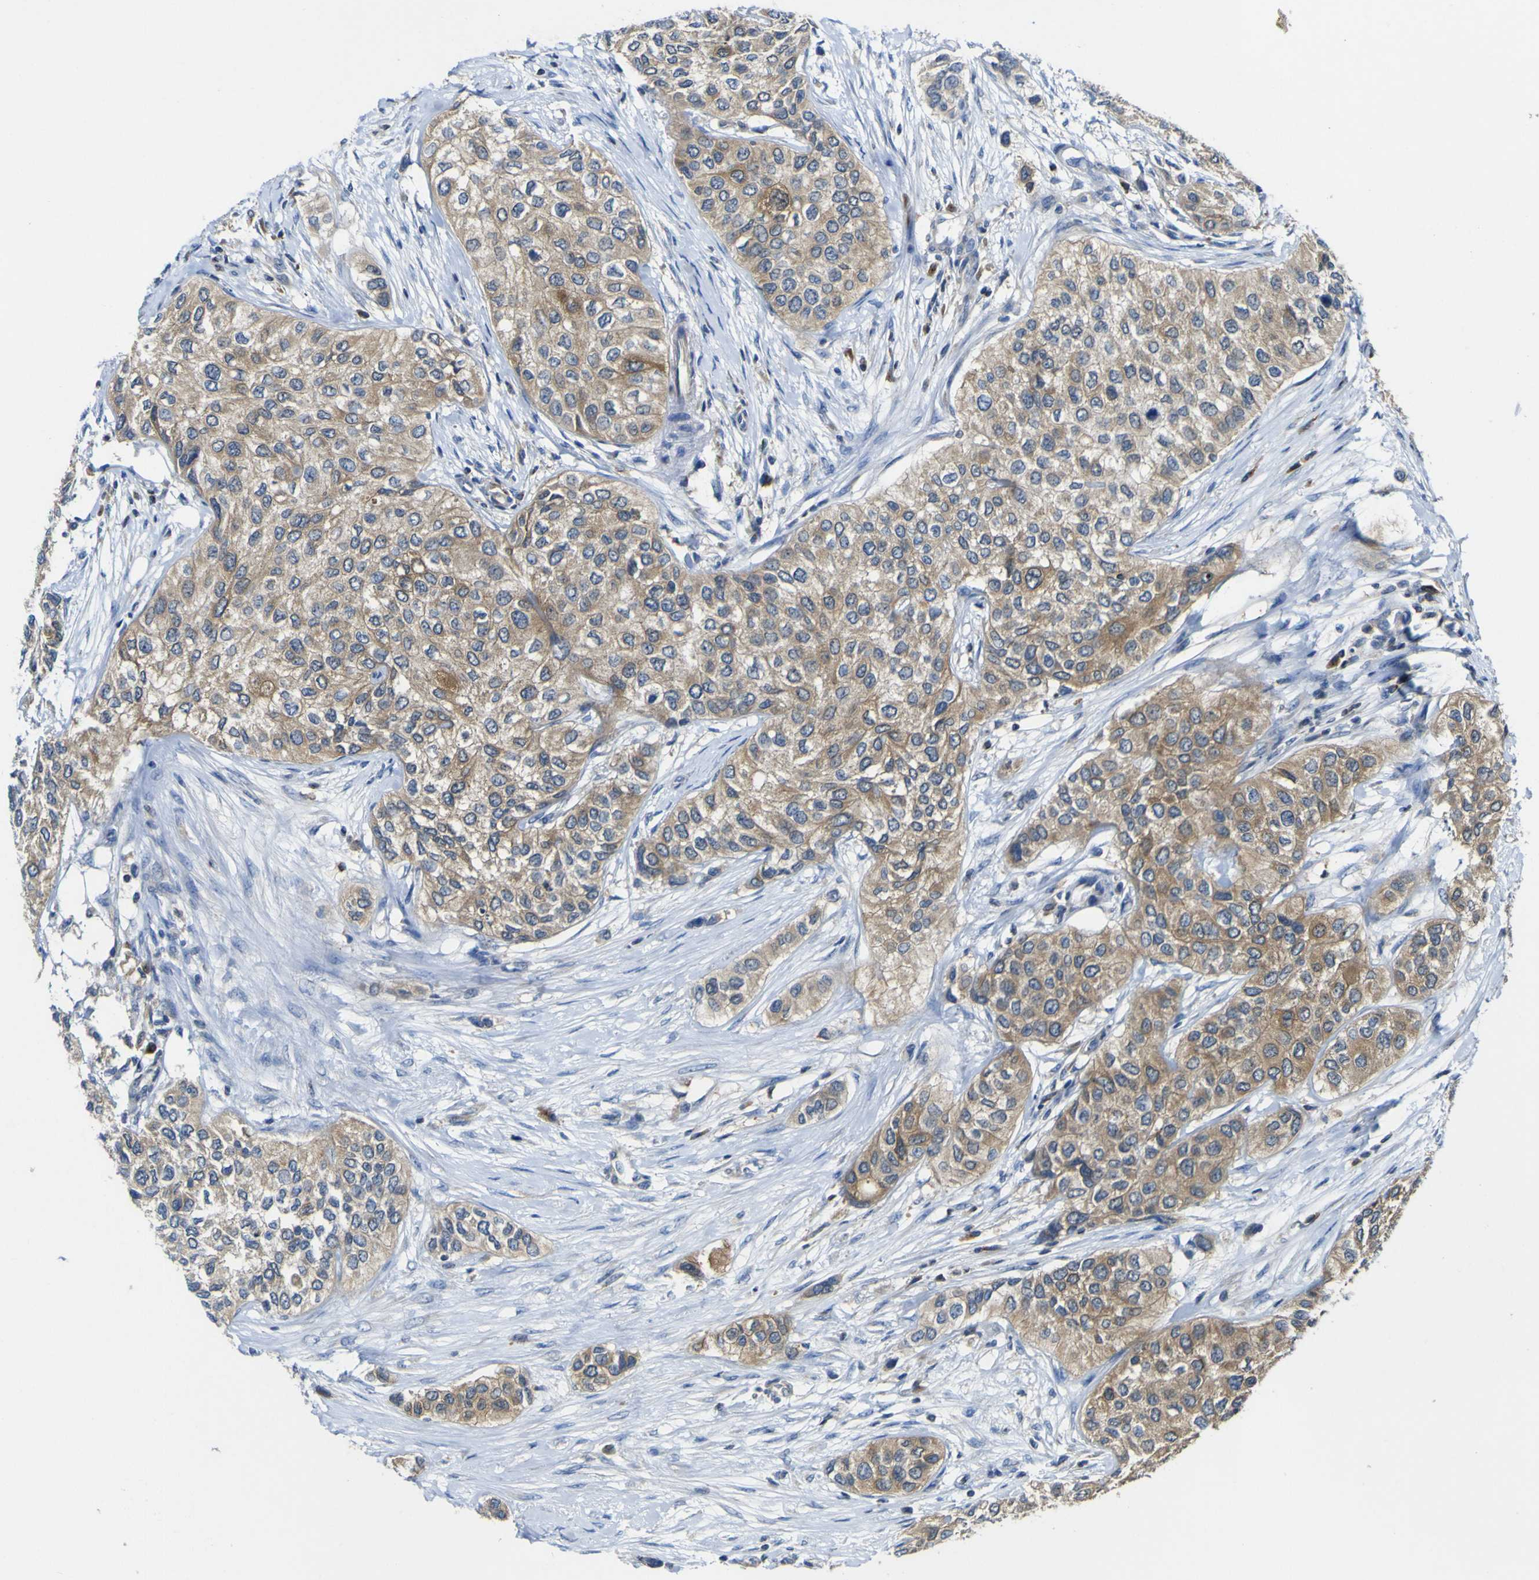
{"staining": {"intensity": "moderate", "quantity": ">75%", "location": "cytoplasmic/membranous"}, "tissue": "urothelial cancer", "cell_type": "Tumor cells", "image_type": "cancer", "snomed": [{"axis": "morphology", "description": "Urothelial carcinoma, High grade"}, {"axis": "topography", "description": "Urinary bladder"}], "caption": "Brown immunohistochemical staining in human urothelial carcinoma (high-grade) exhibits moderate cytoplasmic/membranous expression in approximately >75% of tumor cells.", "gene": "EML2", "patient": {"sex": "female", "age": 56}}